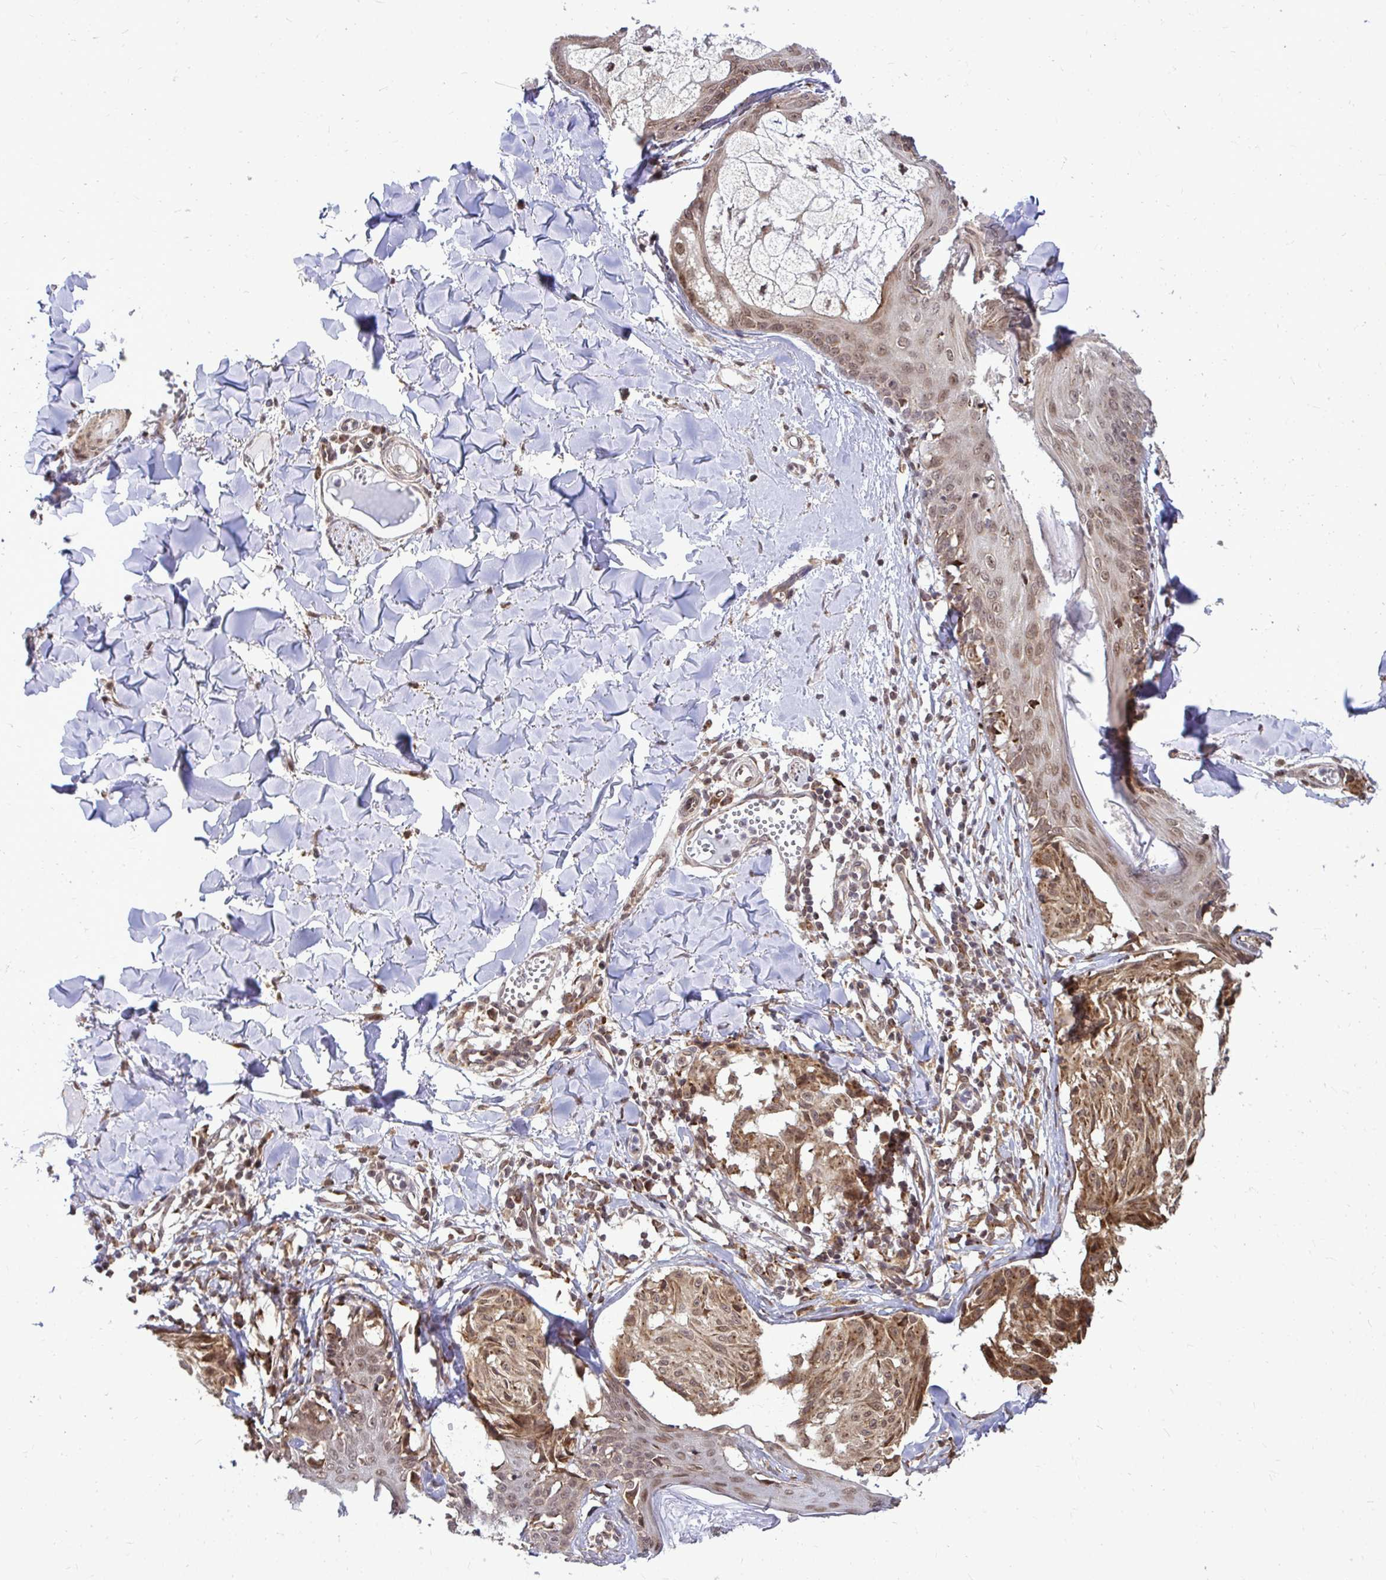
{"staining": {"intensity": "weak", "quantity": ">75%", "location": "cytoplasmic/membranous"}, "tissue": "melanoma", "cell_type": "Tumor cells", "image_type": "cancer", "snomed": [{"axis": "morphology", "description": "Malignant melanoma, NOS"}, {"axis": "topography", "description": "Skin"}], "caption": "Immunohistochemistry of human malignant melanoma shows low levels of weak cytoplasmic/membranous positivity in approximately >75% of tumor cells.", "gene": "FMR1", "patient": {"sex": "female", "age": 43}}